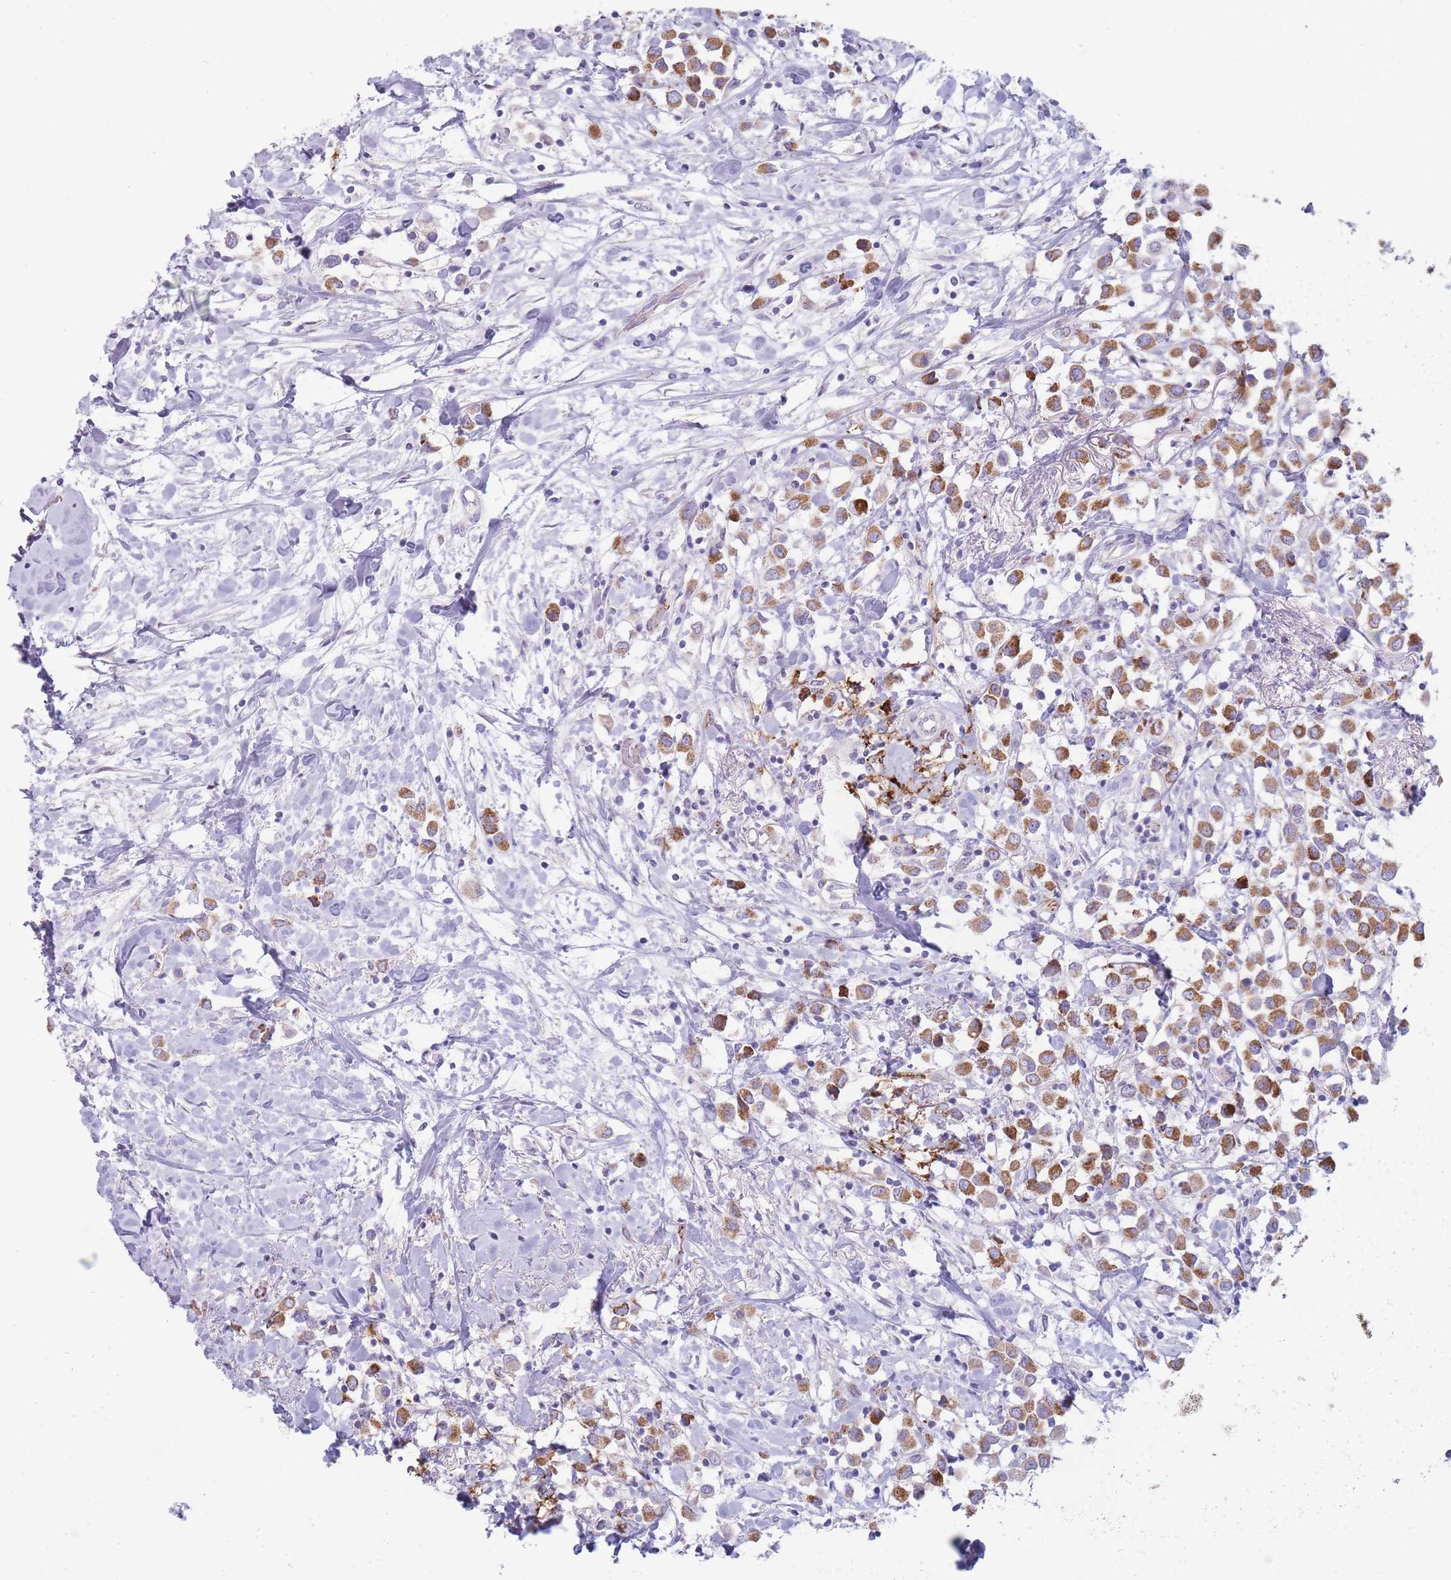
{"staining": {"intensity": "moderate", "quantity": ">75%", "location": "cytoplasmic/membranous"}, "tissue": "breast cancer", "cell_type": "Tumor cells", "image_type": "cancer", "snomed": [{"axis": "morphology", "description": "Duct carcinoma"}, {"axis": "topography", "description": "Breast"}], "caption": "DAB (3,3'-diaminobenzidine) immunohistochemical staining of human breast cancer (infiltrating ductal carcinoma) shows moderate cytoplasmic/membranous protein expression in about >75% of tumor cells.", "gene": "UTP14A", "patient": {"sex": "female", "age": 61}}